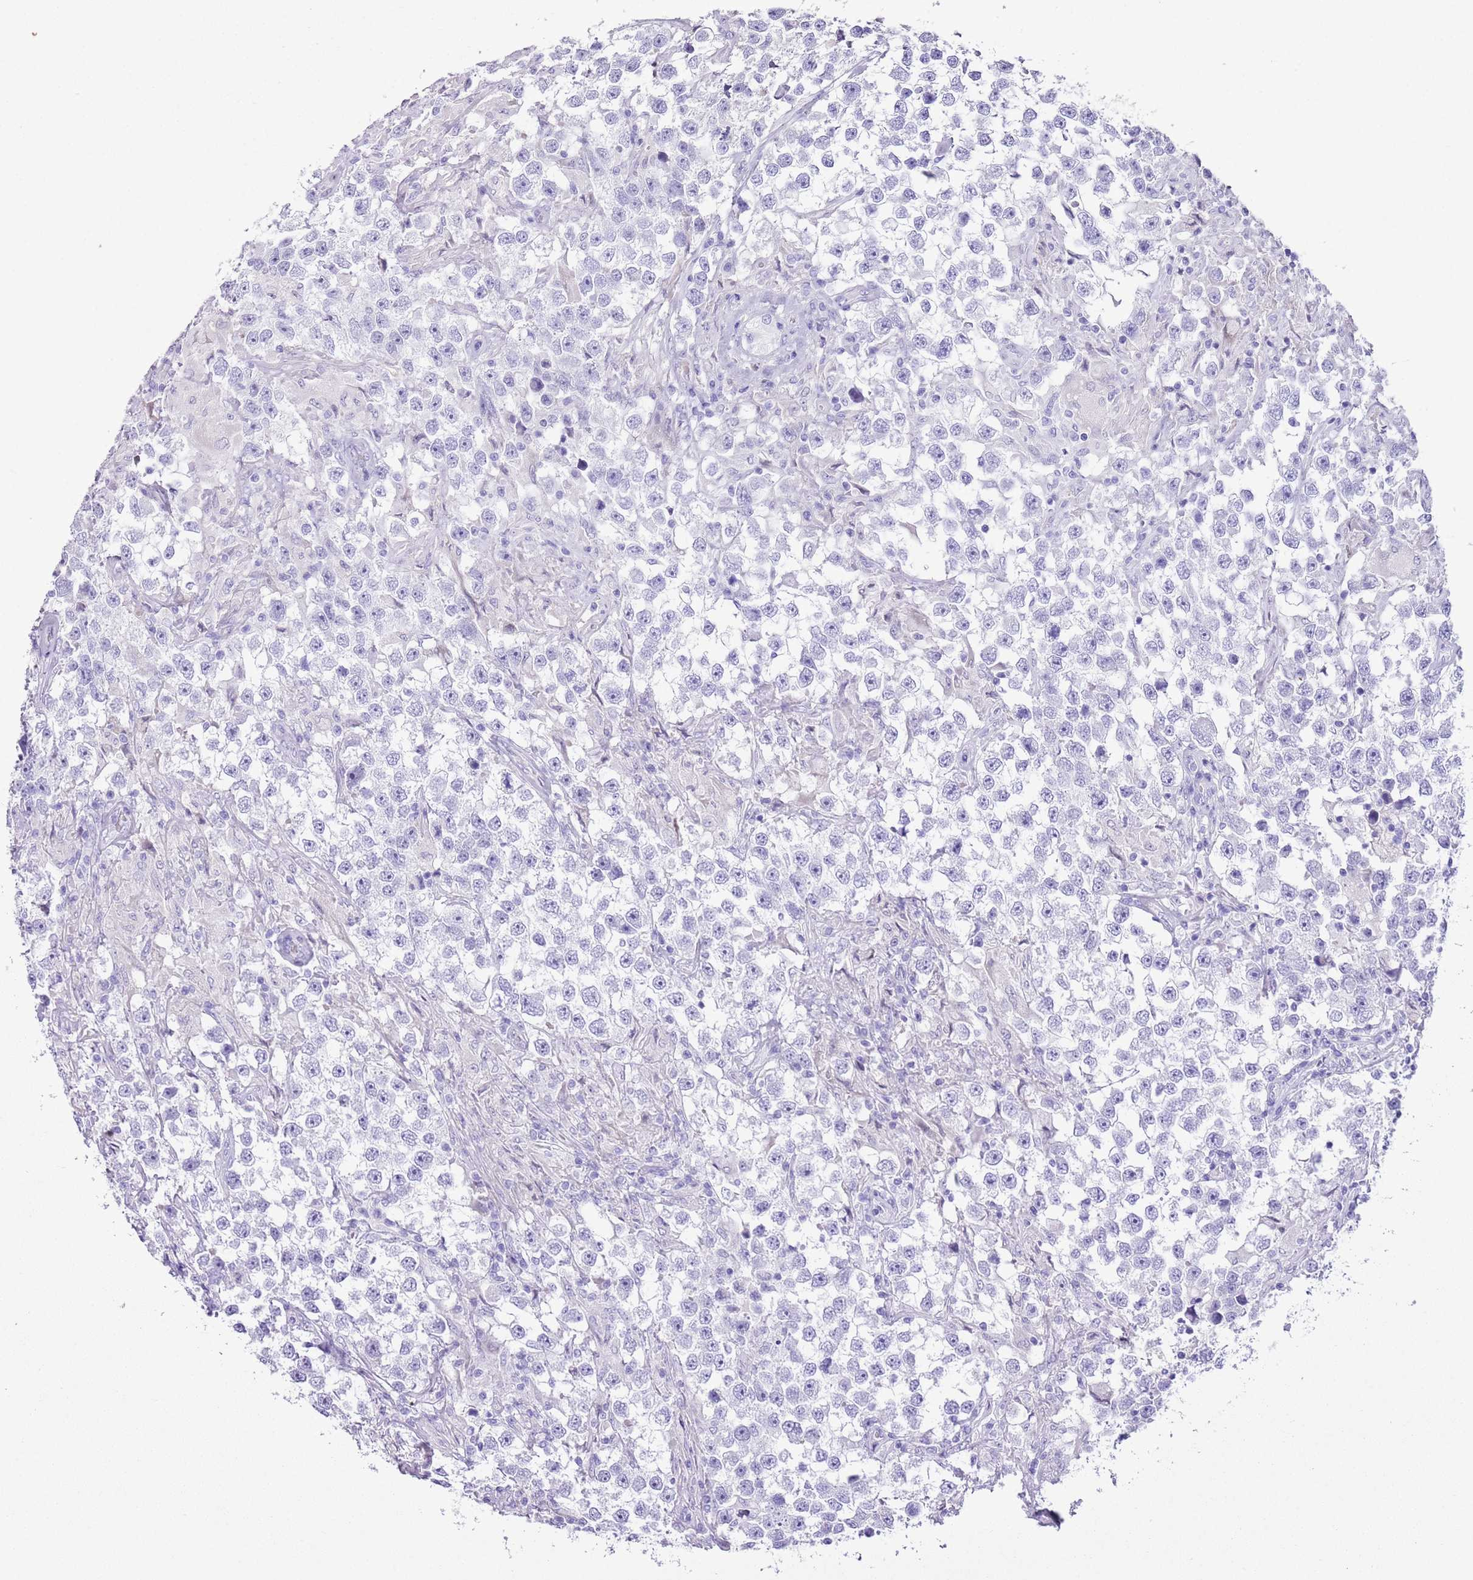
{"staining": {"intensity": "negative", "quantity": "none", "location": "none"}, "tissue": "testis cancer", "cell_type": "Tumor cells", "image_type": "cancer", "snomed": [{"axis": "morphology", "description": "Seminoma, NOS"}, {"axis": "topography", "description": "Testis"}], "caption": "High magnification brightfield microscopy of testis cancer stained with DAB (brown) and counterstained with hematoxylin (blue): tumor cells show no significant expression. (DAB (3,3'-diaminobenzidine) immunohistochemistry visualized using brightfield microscopy, high magnification).", "gene": "SLC7A14", "patient": {"sex": "male", "age": 46}}